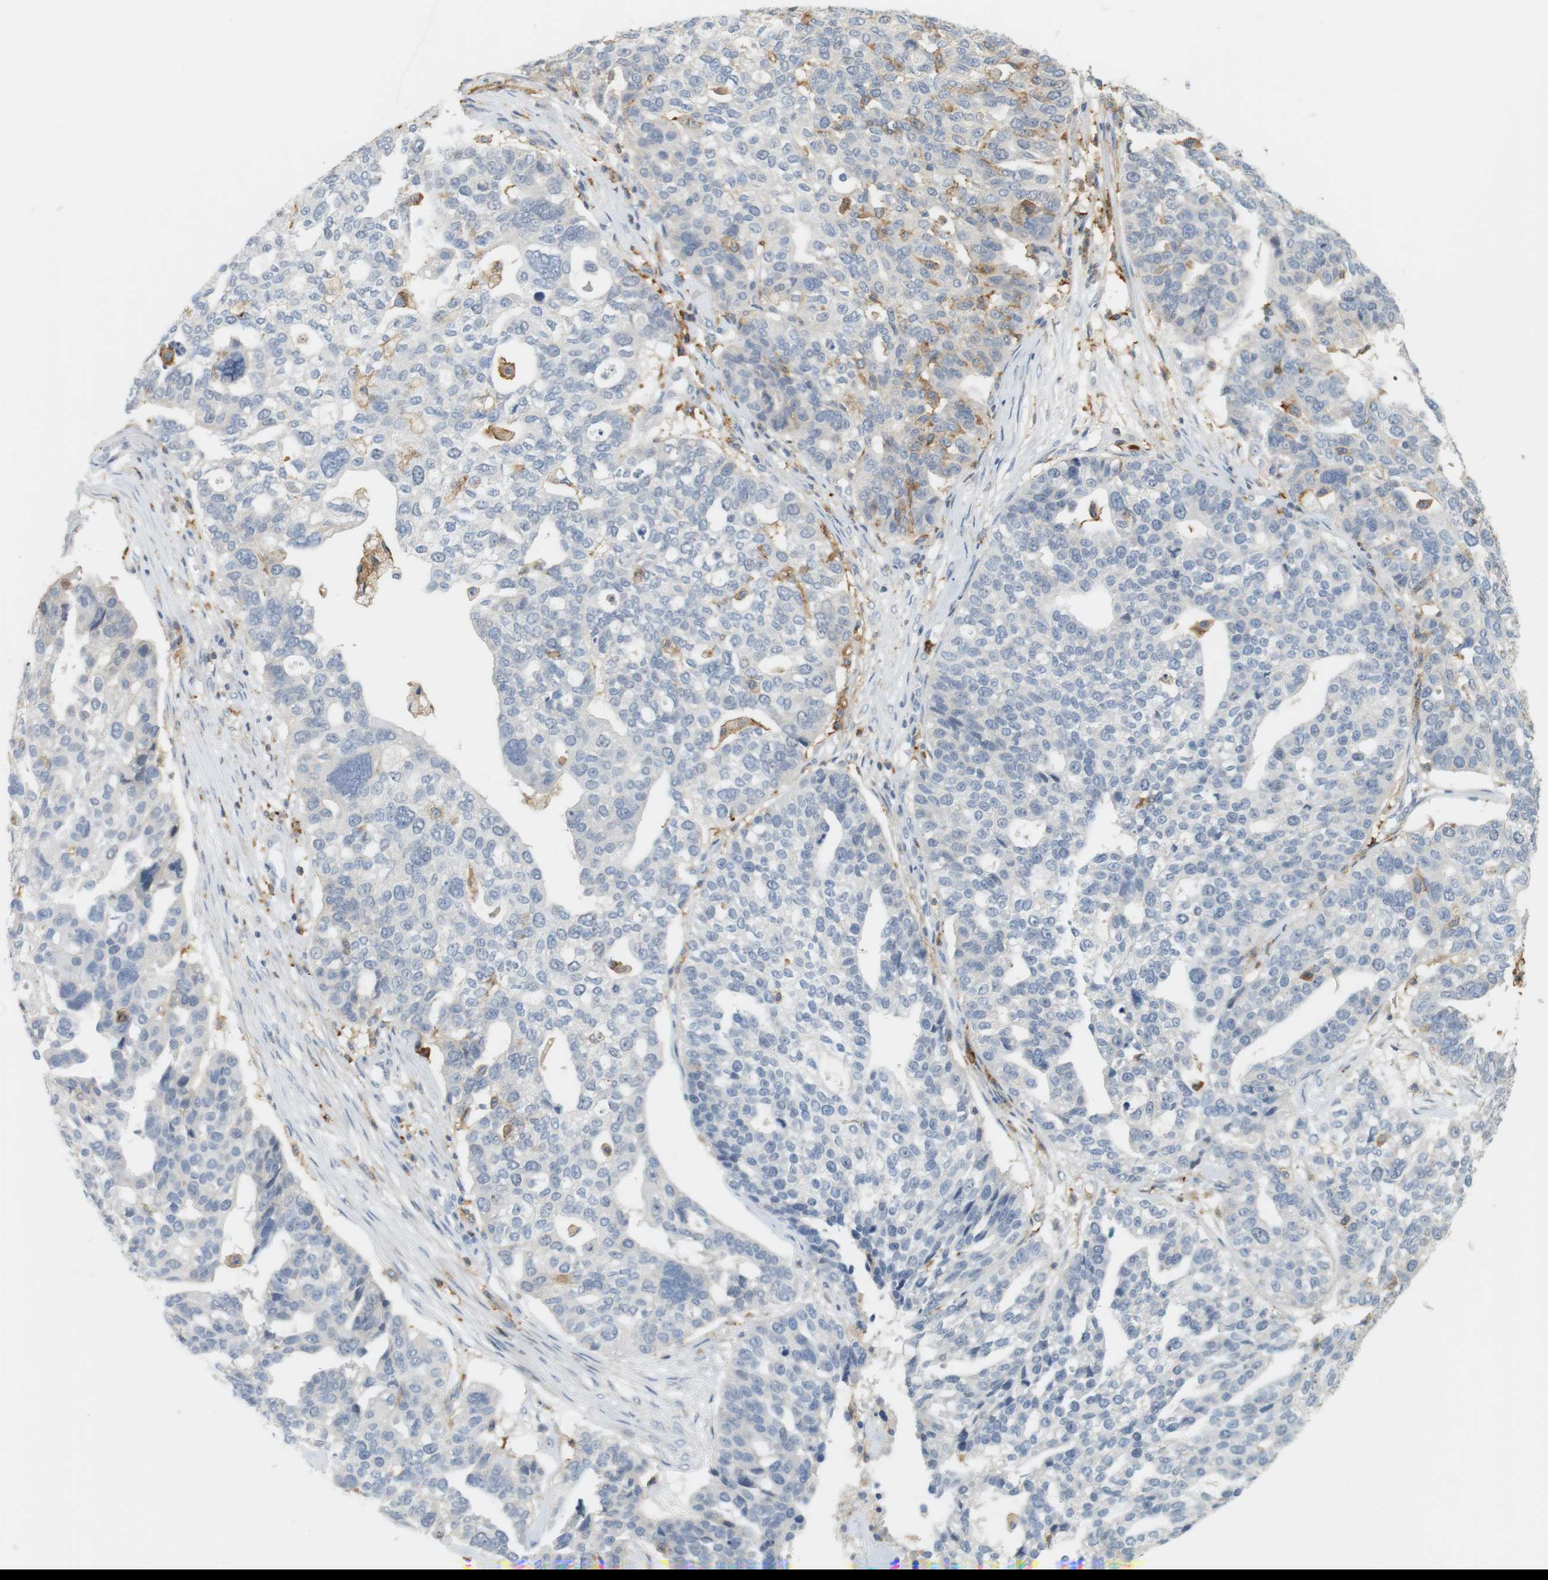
{"staining": {"intensity": "negative", "quantity": "none", "location": "none"}, "tissue": "ovarian cancer", "cell_type": "Tumor cells", "image_type": "cancer", "snomed": [{"axis": "morphology", "description": "Cystadenocarcinoma, serous, NOS"}, {"axis": "topography", "description": "Ovary"}], "caption": "A photomicrograph of human ovarian cancer is negative for staining in tumor cells.", "gene": "SIRPA", "patient": {"sex": "female", "age": 59}}